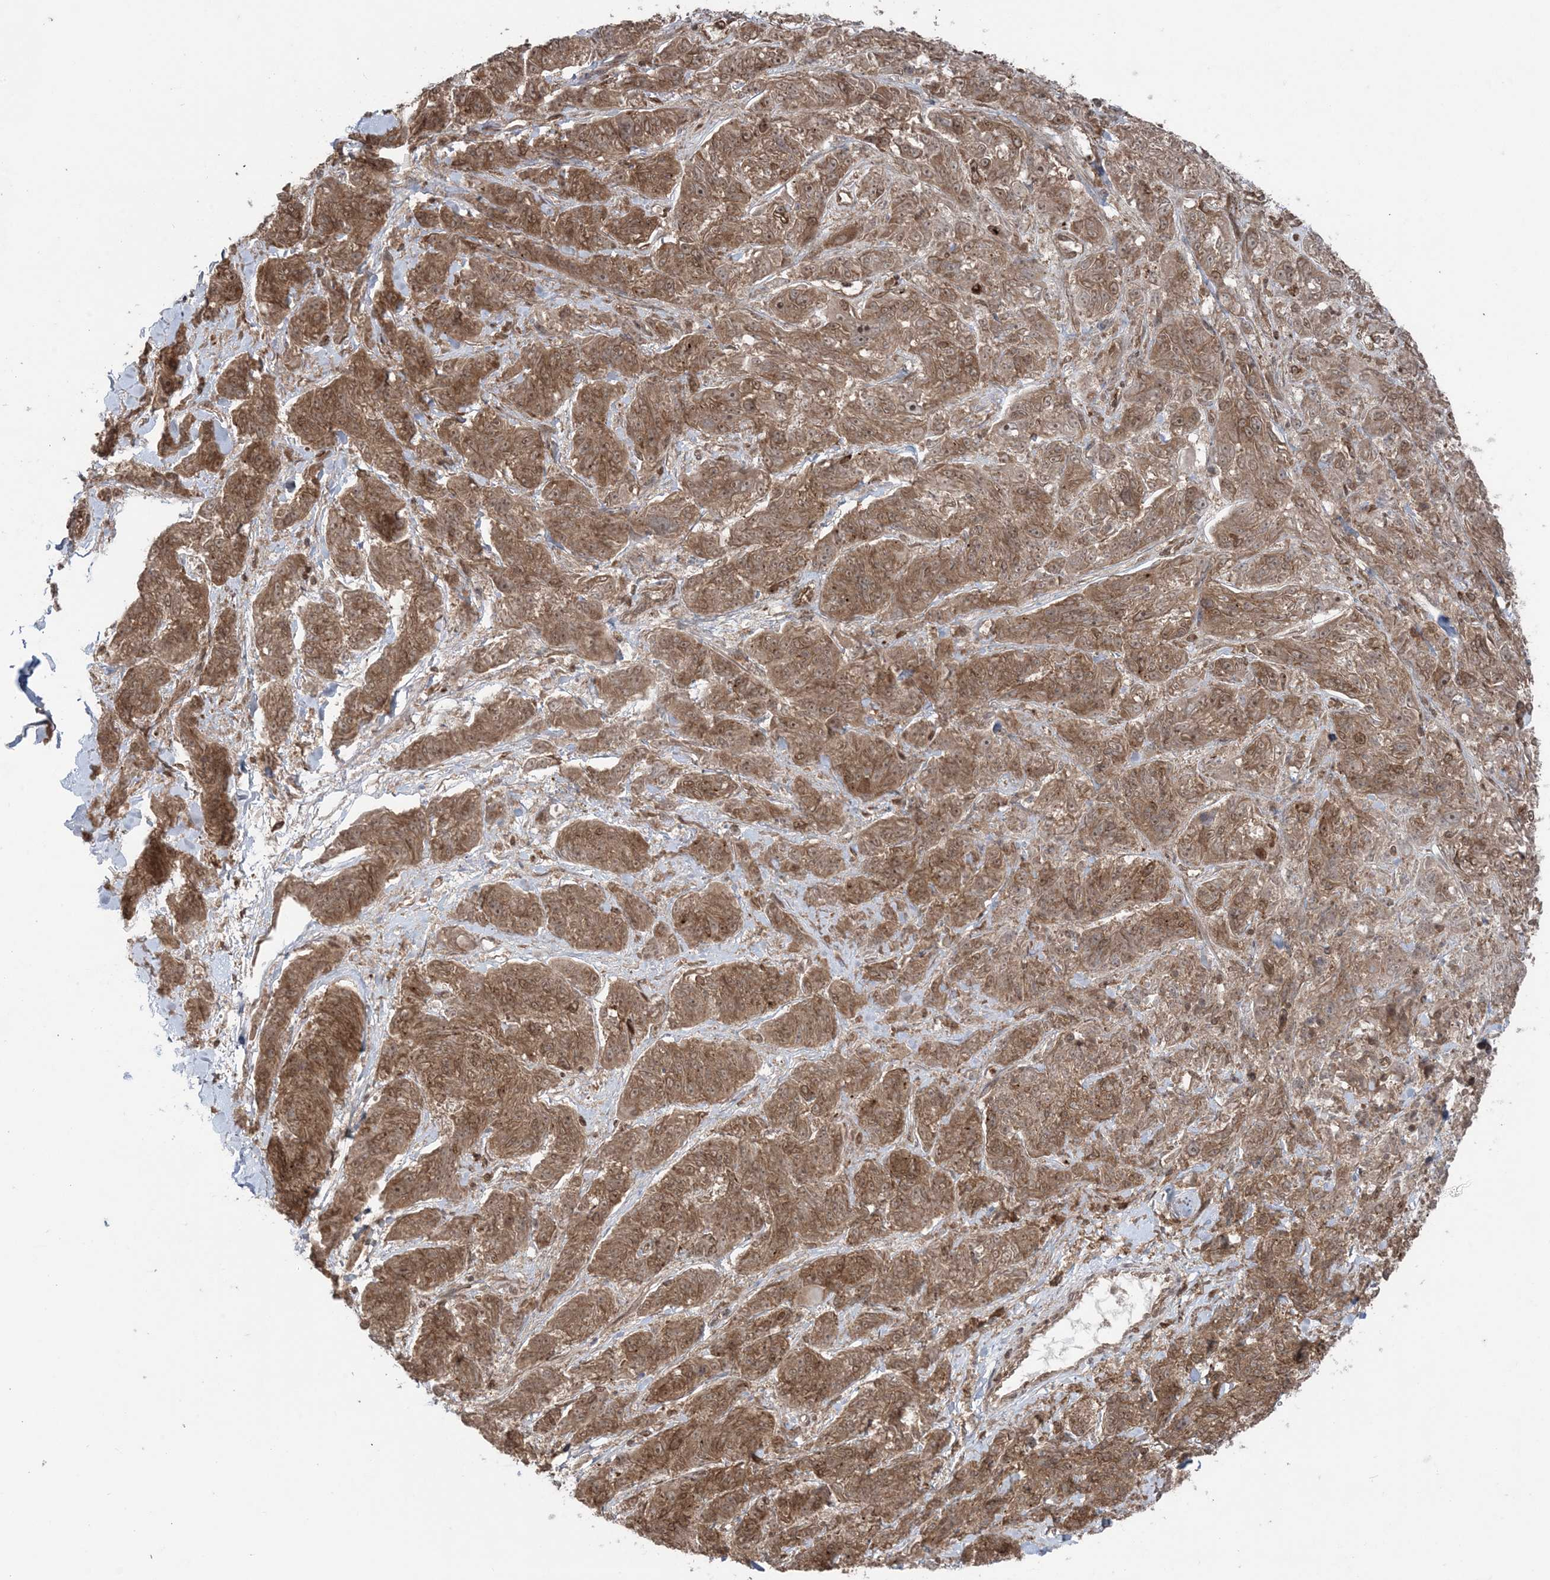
{"staining": {"intensity": "moderate", "quantity": ">75%", "location": "cytoplasmic/membranous"}, "tissue": "melanoma", "cell_type": "Tumor cells", "image_type": "cancer", "snomed": [{"axis": "morphology", "description": "Malignant melanoma, NOS"}, {"axis": "topography", "description": "Skin"}], "caption": "Immunohistochemical staining of human malignant melanoma reveals moderate cytoplasmic/membranous protein expression in approximately >75% of tumor cells. (DAB IHC with brightfield microscopy, high magnification).", "gene": "DDX19B", "patient": {"sex": "male", "age": 53}}